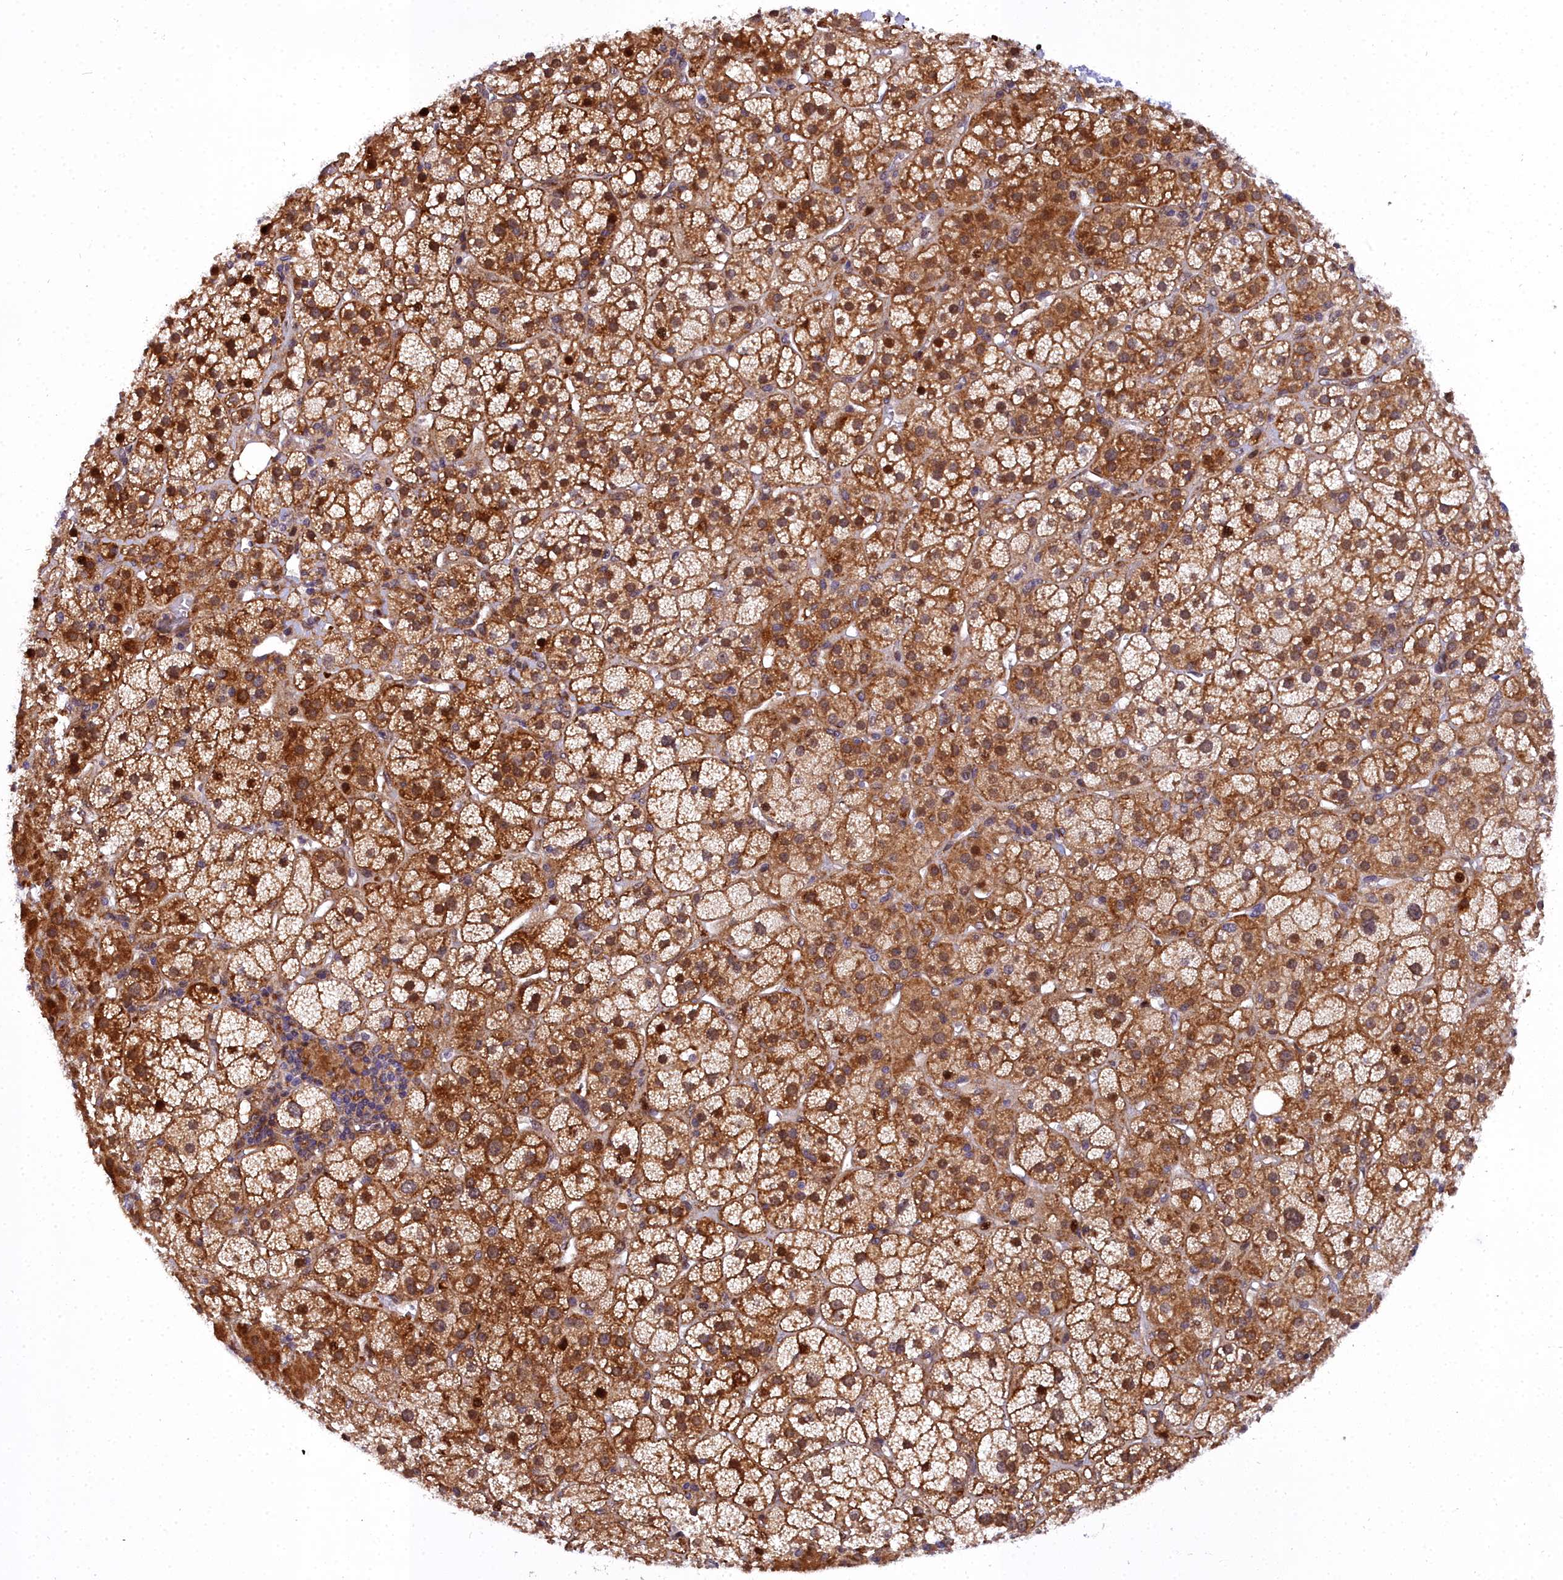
{"staining": {"intensity": "strong", "quantity": "25%-75%", "location": "cytoplasmic/membranous,nuclear"}, "tissue": "adrenal gland", "cell_type": "Glandular cells", "image_type": "normal", "snomed": [{"axis": "morphology", "description": "Normal tissue, NOS"}, {"axis": "topography", "description": "Adrenal gland"}], "caption": "Benign adrenal gland displays strong cytoplasmic/membranous,nuclear staining in approximately 25%-75% of glandular cells Nuclei are stained in blue..", "gene": "MRPS11", "patient": {"sex": "female", "age": 70}}